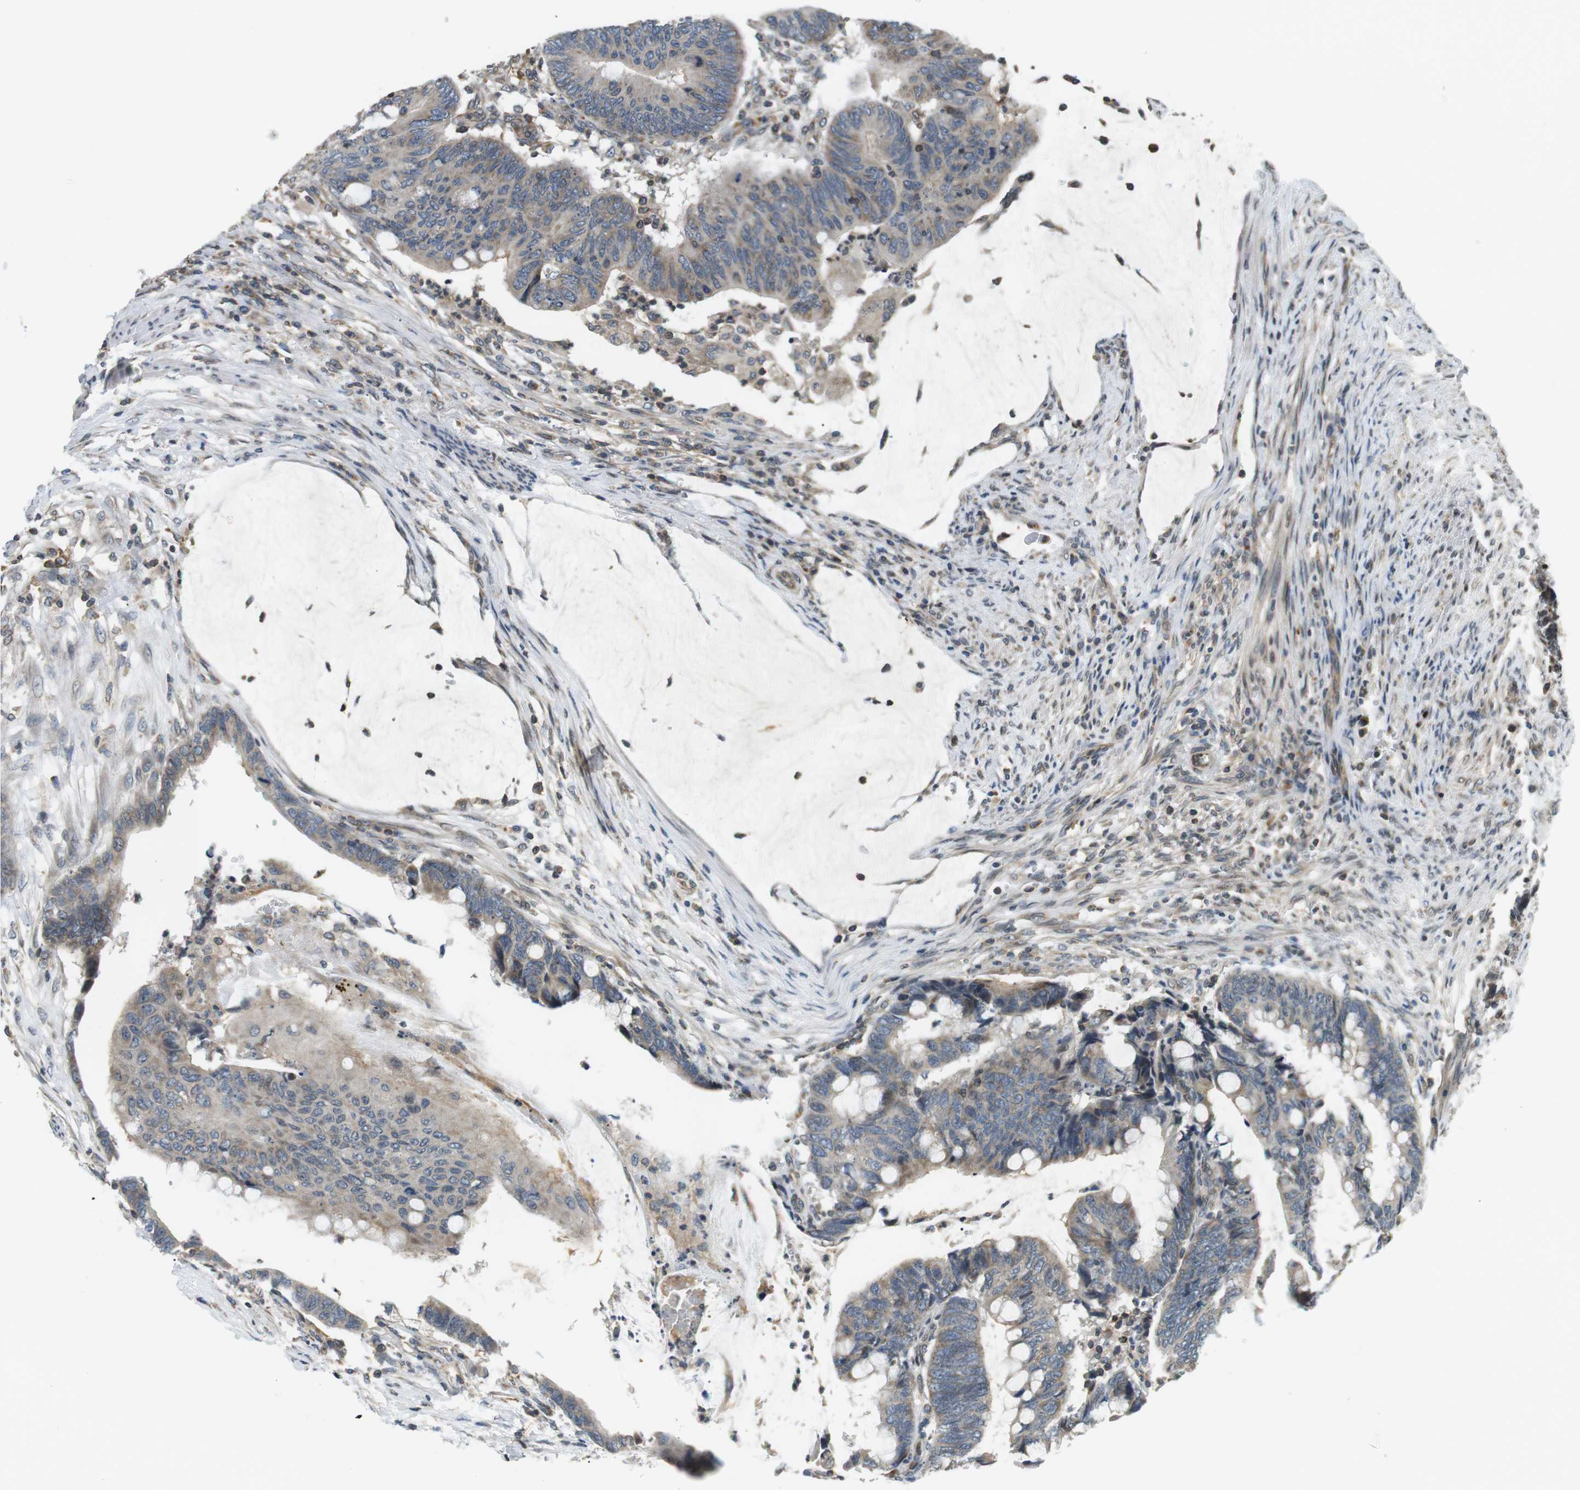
{"staining": {"intensity": "weak", "quantity": "<25%", "location": "cytoplasmic/membranous"}, "tissue": "colorectal cancer", "cell_type": "Tumor cells", "image_type": "cancer", "snomed": [{"axis": "morphology", "description": "Normal tissue, NOS"}, {"axis": "morphology", "description": "Adenocarcinoma, NOS"}, {"axis": "topography", "description": "Rectum"}, {"axis": "topography", "description": "Peripheral nerve tissue"}], "caption": "Immunohistochemistry micrograph of colorectal adenocarcinoma stained for a protein (brown), which displays no staining in tumor cells.", "gene": "TMX4", "patient": {"sex": "male", "age": 92}}